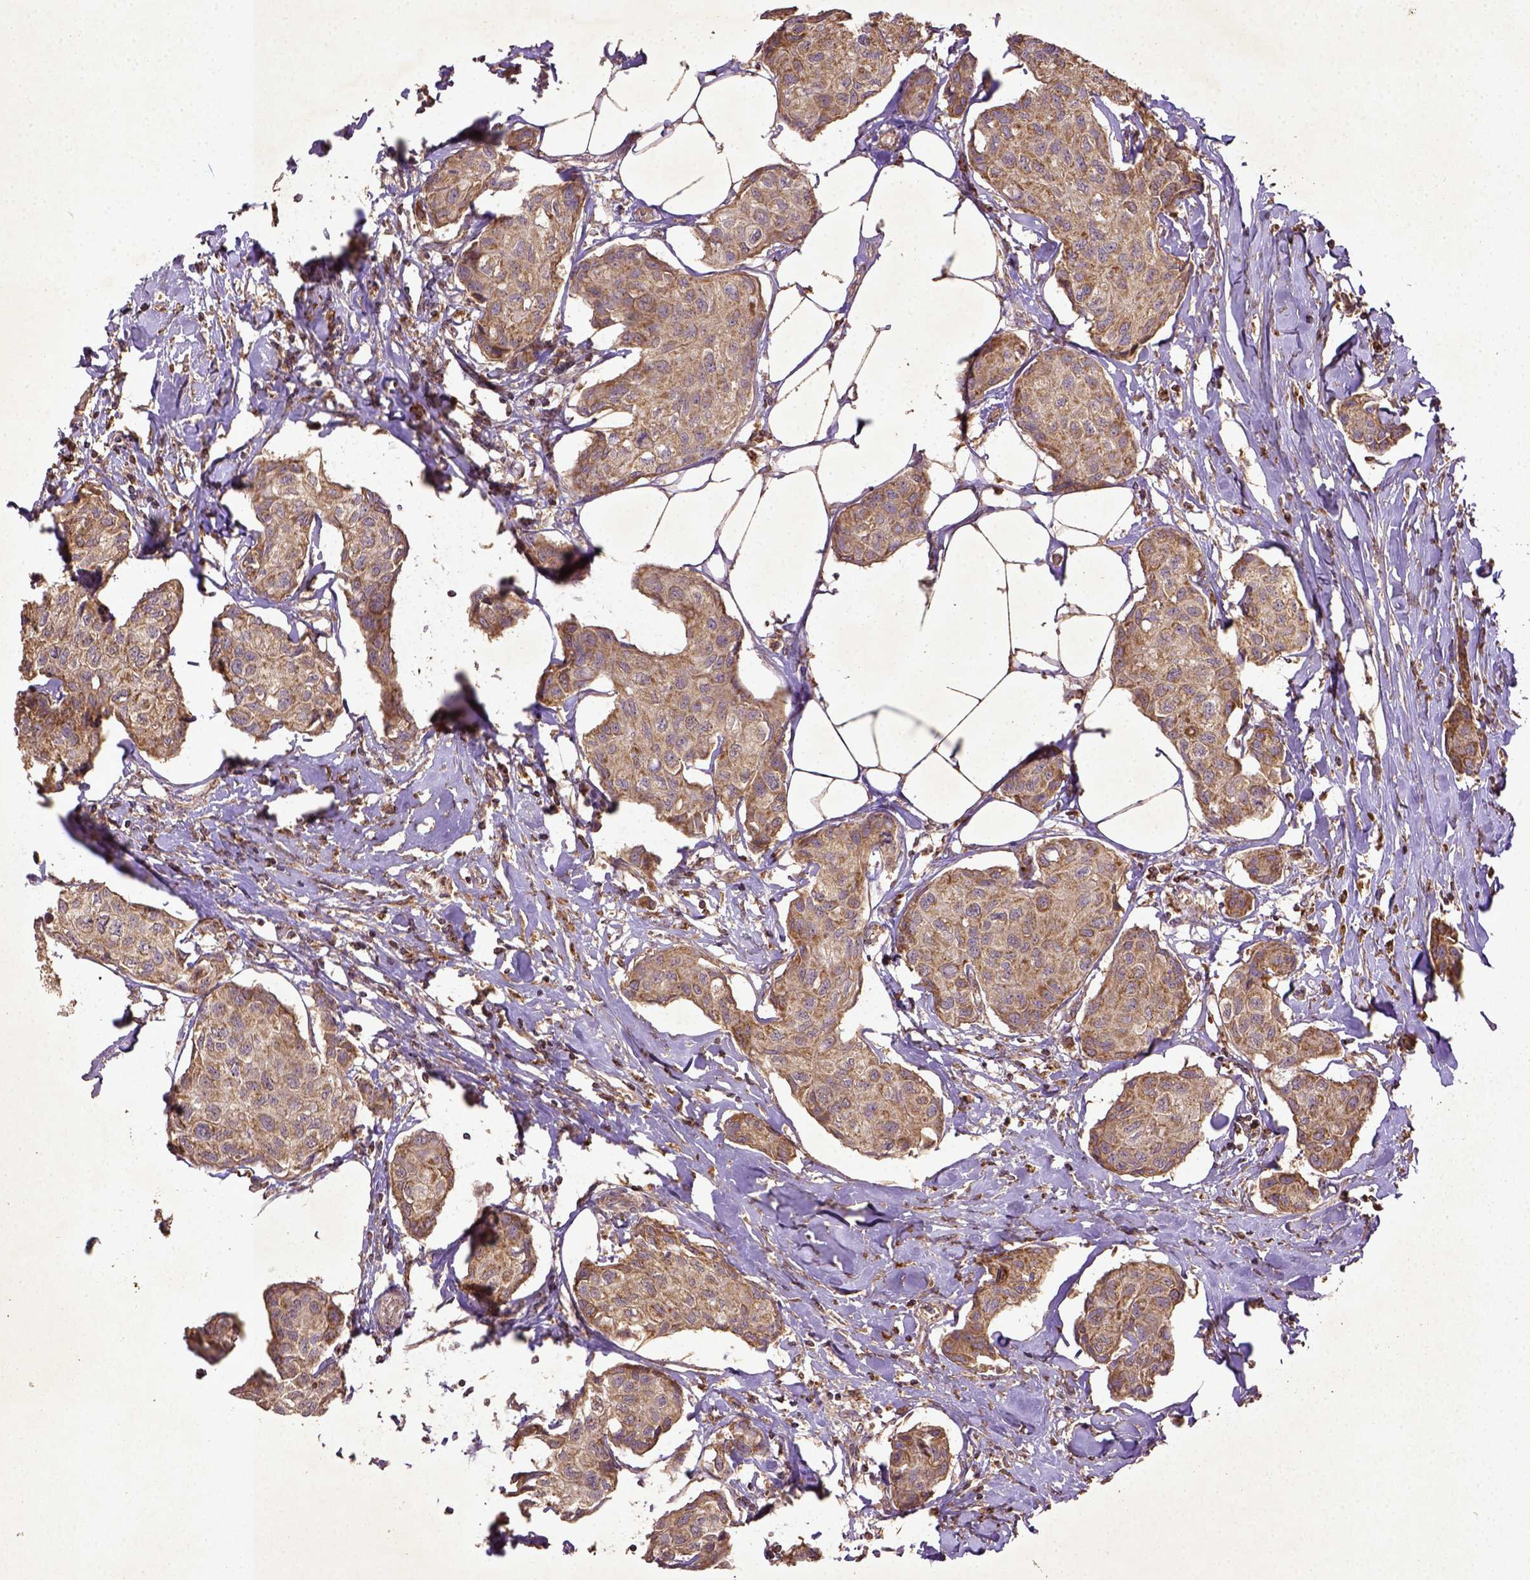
{"staining": {"intensity": "moderate", "quantity": ">75%", "location": "cytoplasmic/membranous"}, "tissue": "breast cancer", "cell_type": "Tumor cells", "image_type": "cancer", "snomed": [{"axis": "morphology", "description": "Duct carcinoma"}, {"axis": "topography", "description": "Breast"}], "caption": "Protein expression analysis of breast invasive ductal carcinoma exhibits moderate cytoplasmic/membranous staining in approximately >75% of tumor cells.", "gene": "MT-CO1", "patient": {"sex": "female", "age": 80}}